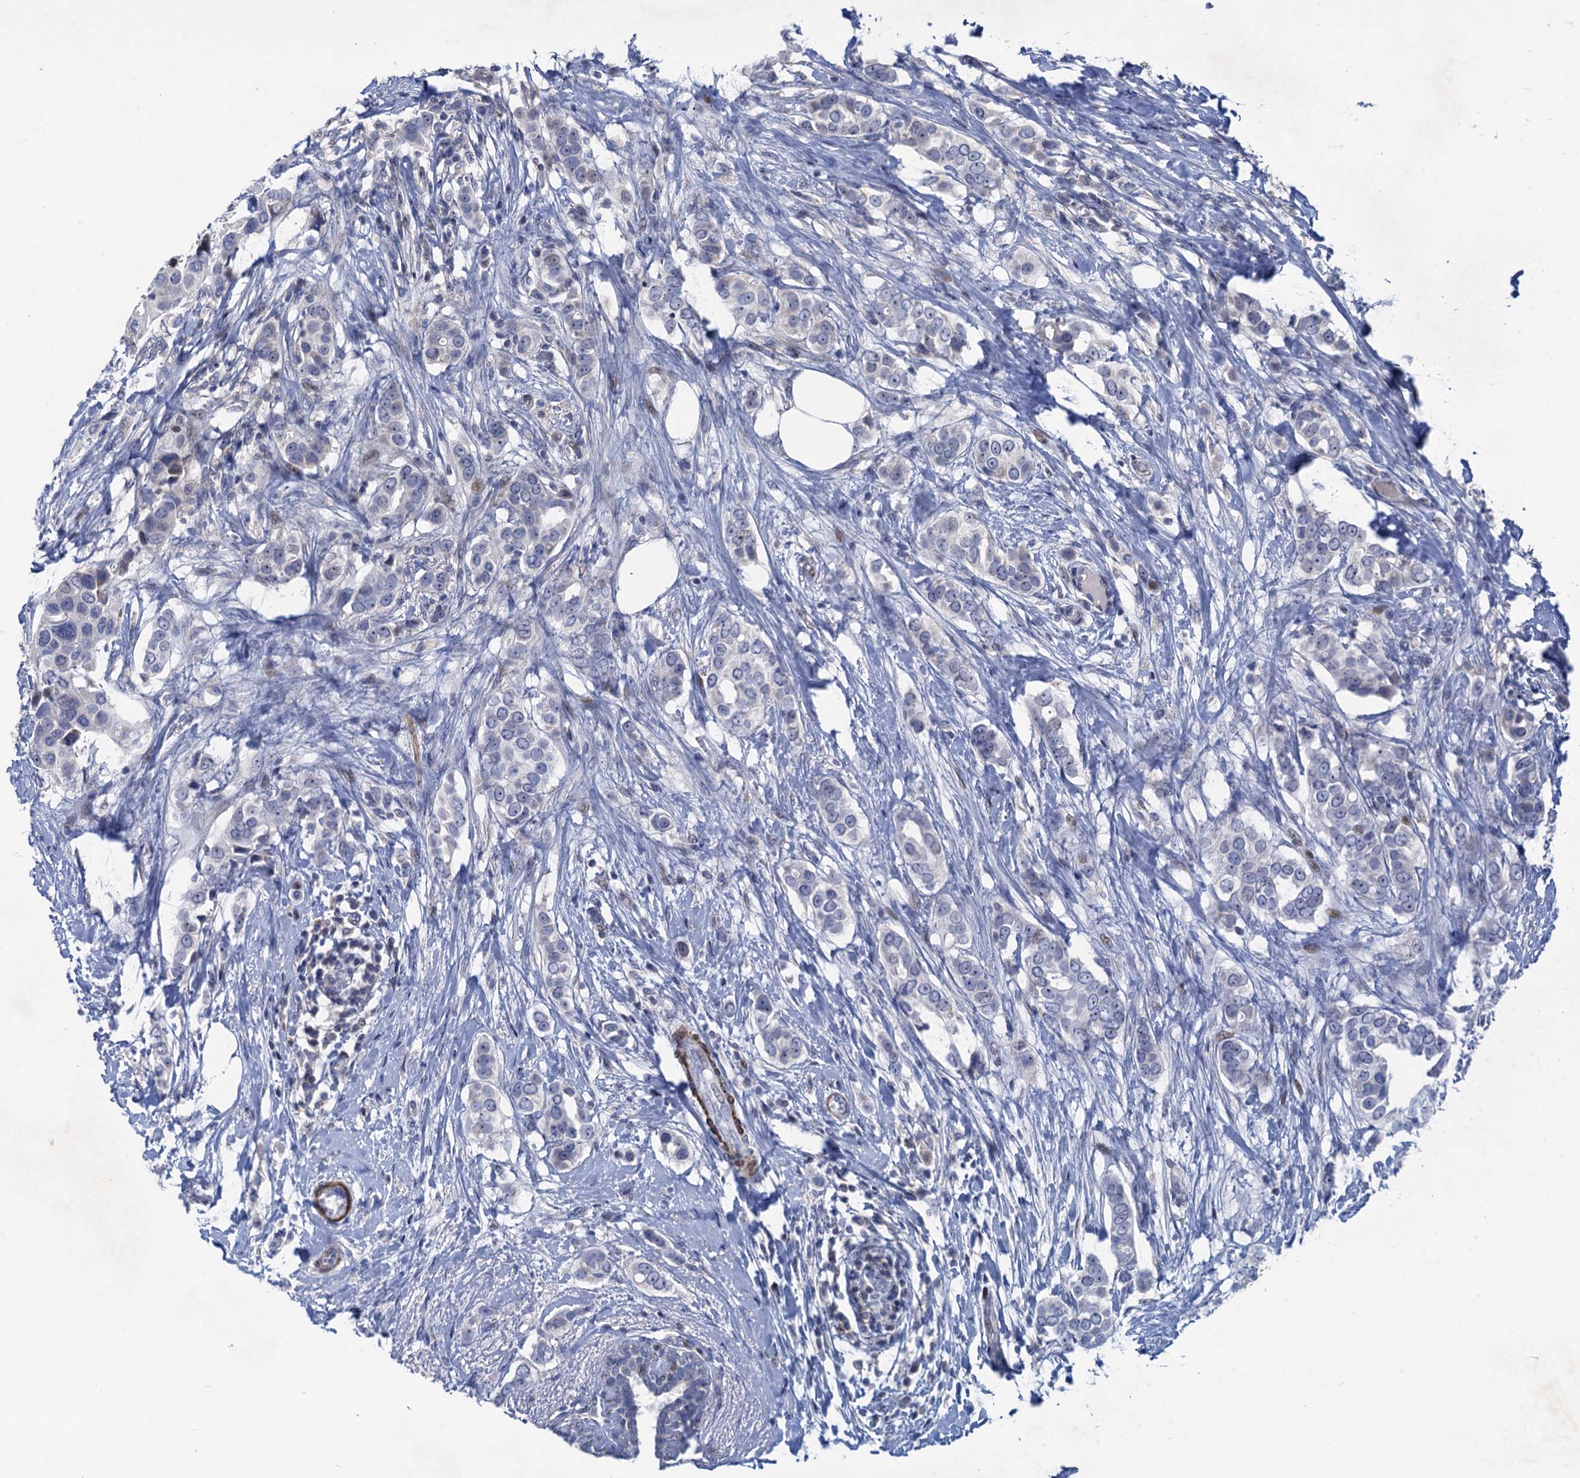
{"staining": {"intensity": "negative", "quantity": "none", "location": "none"}, "tissue": "breast cancer", "cell_type": "Tumor cells", "image_type": "cancer", "snomed": [{"axis": "morphology", "description": "Lobular carcinoma"}, {"axis": "topography", "description": "Breast"}], "caption": "There is no significant expression in tumor cells of lobular carcinoma (breast).", "gene": "ESYT3", "patient": {"sex": "female", "age": 51}}